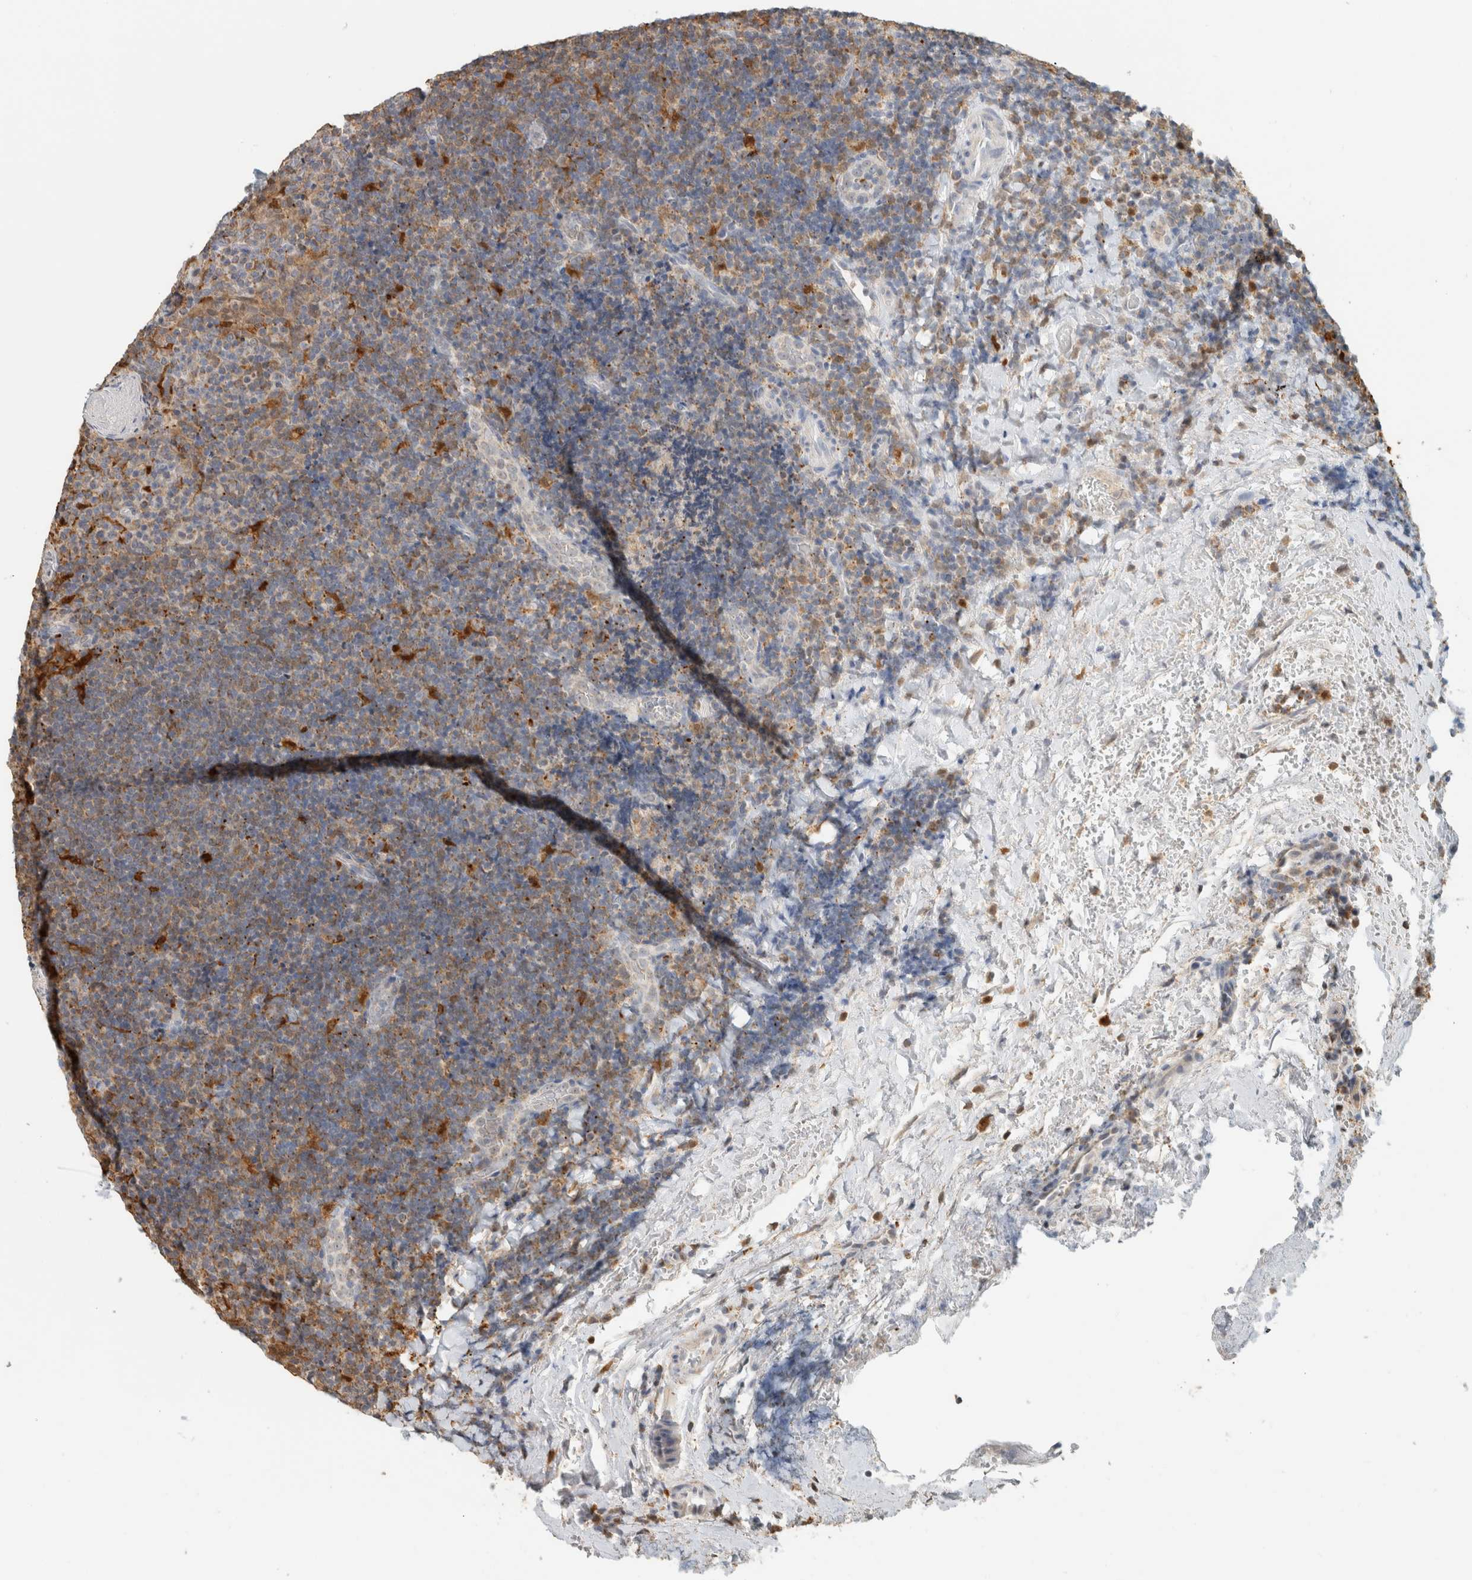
{"staining": {"intensity": "weak", "quantity": ">75%", "location": "cytoplasmic/membranous"}, "tissue": "lymphoma", "cell_type": "Tumor cells", "image_type": "cancer", "snomed": [{"axis": "morphology", "description": "Malignant lymphoma, non-Hodgkin's type, High grade"}, {"axis": "topography", "description": "Tonsil"}], "caption": "Weak cytoplasmic/membranous positivity for a protein is appreciated in approximately >75% of tumor cells of lymphoma using immunohistochemistry (IHC).", "gene": "CAPG", "patient": {"sex": "female", "age": 36}}